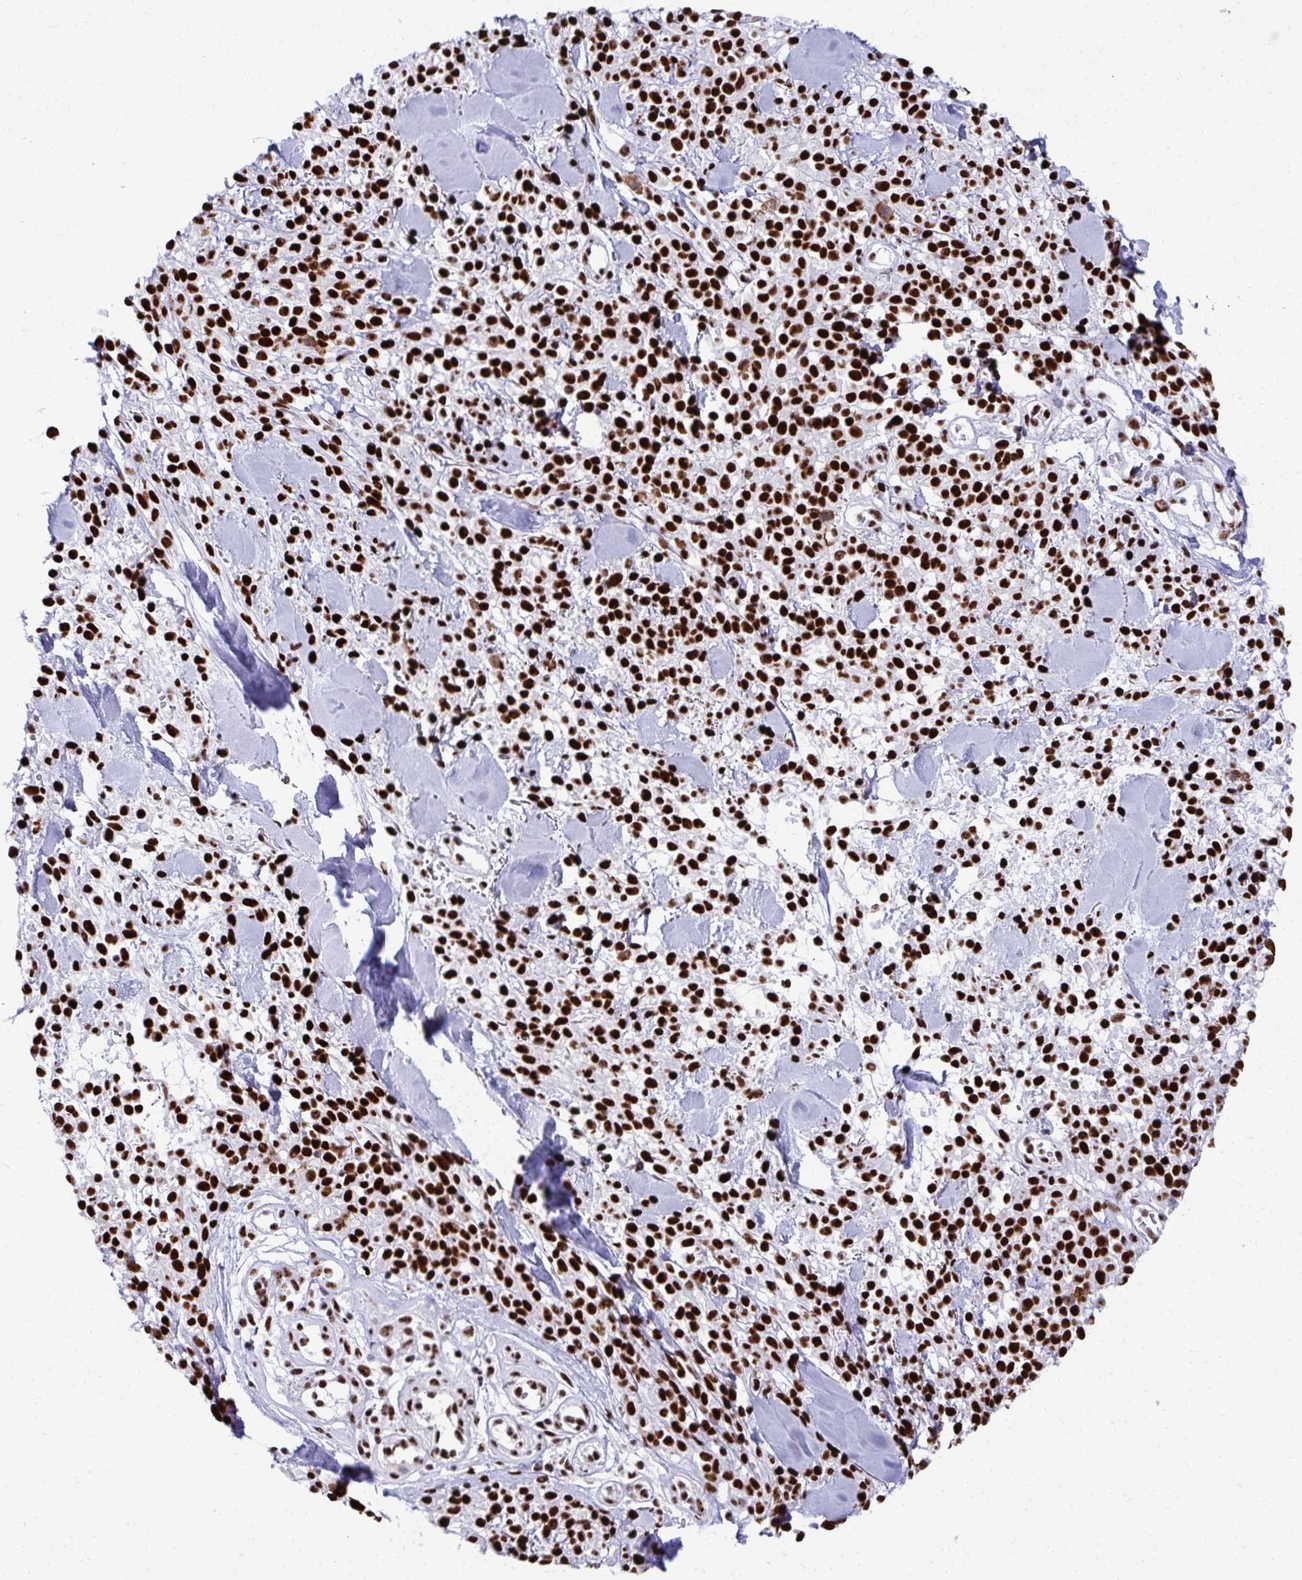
{"staining": {"intensity": "strong", "quantity": ">75%", "location": "nuclear"}, "tissue": "melanoma", "cell_type": "Tumor cells", "image_type": "cancer", "snomed": [{"axis": "morphology", "description": "Malignant melanoma, NOS"}, {"axis": "topography", "description": "Skin"}, {"axis": "topography", "description": "Skin of trunk"}], "caption": "This histopathology image shows melanoma stained with immunohistochemistry (IHC) to label a protein in brown. The nuclear of tumor cells show strong positivity for the protein. Nuclei are counter-stained blue.", "gene": "PELP1", "patient": {"sex": "male", "age": 74}}